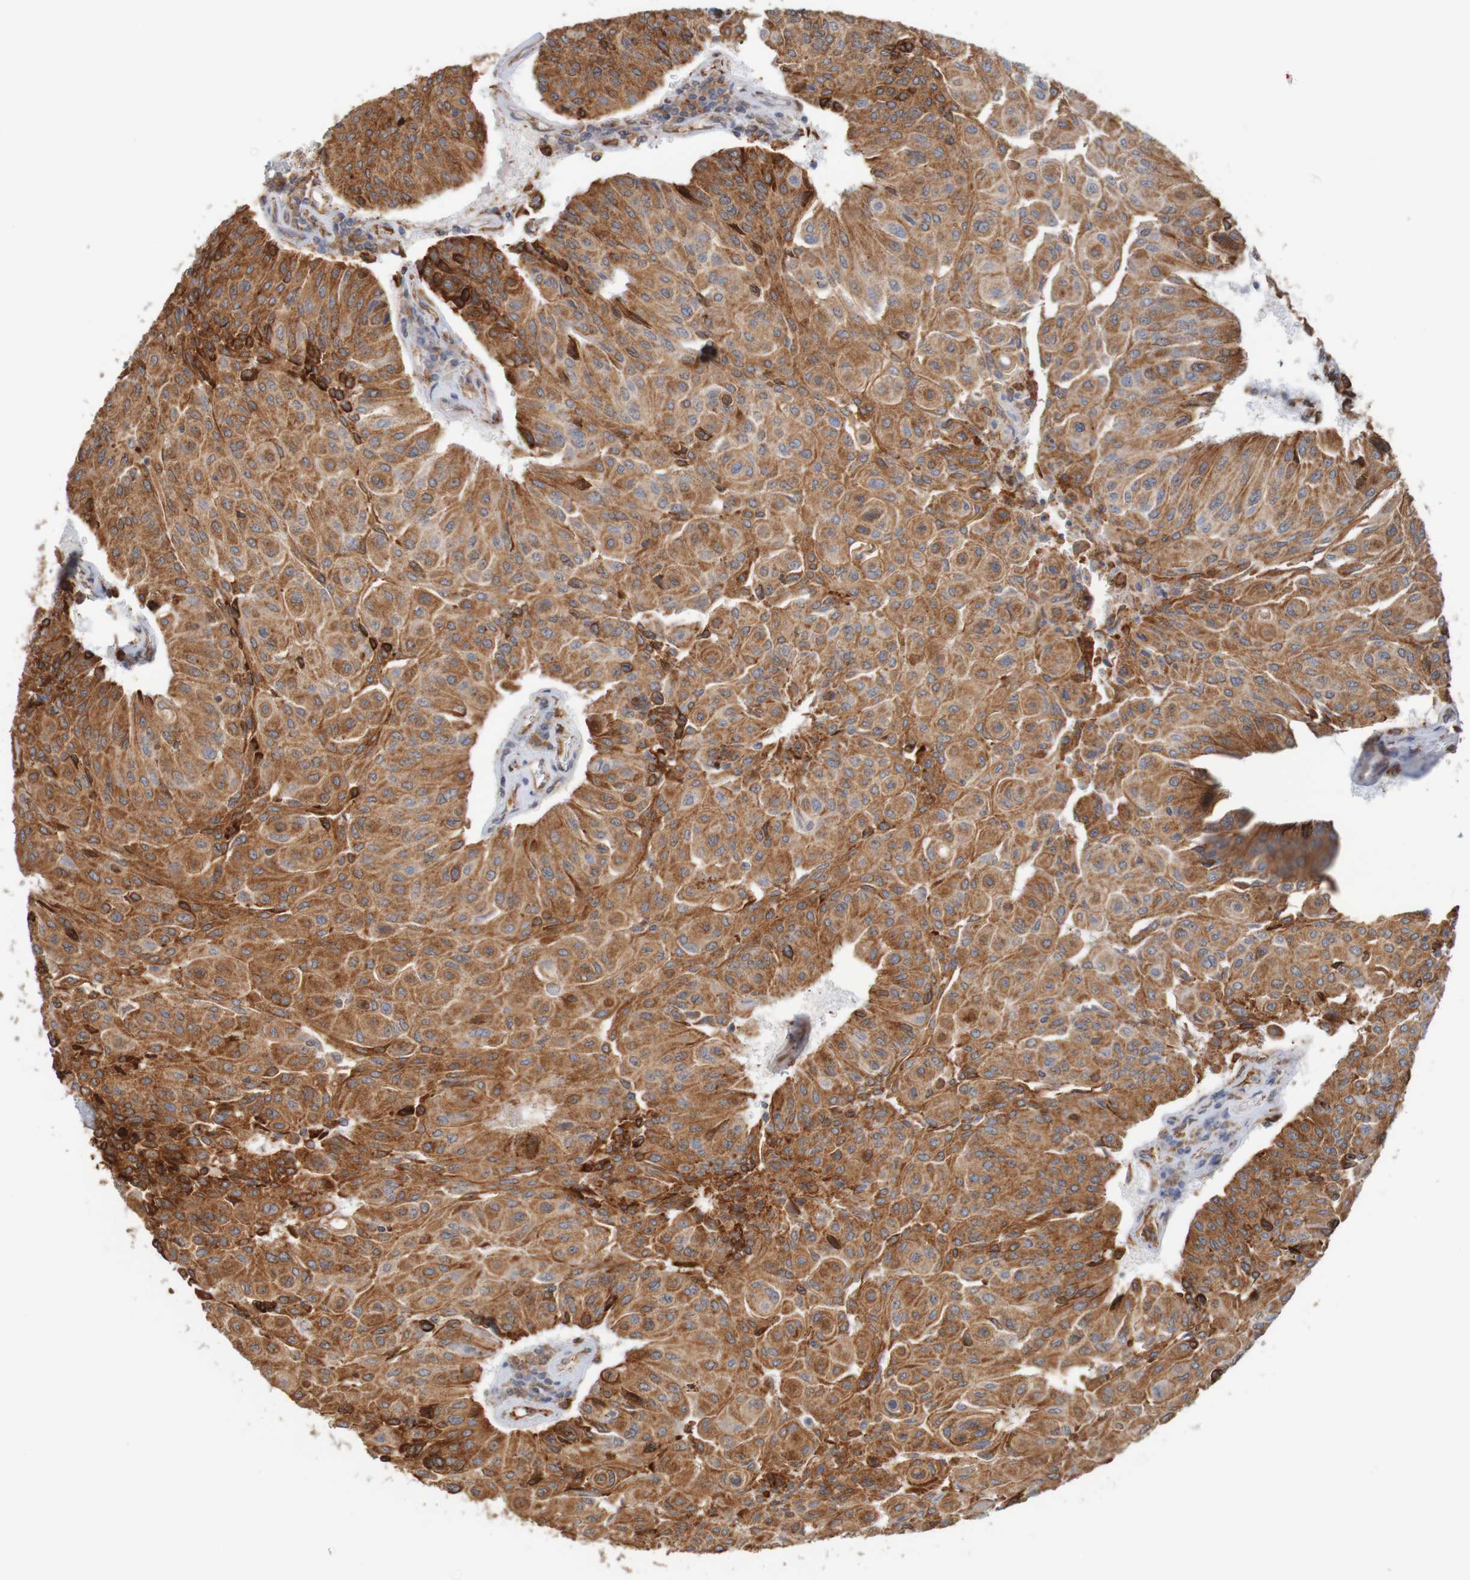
{"staining": {"intensity": "strong", "quantity": "25%-75%", "location": "cytoplasmic/membranous"}, "tissue": "urothelial cancer", "cell_type": "Tumor cells", "image_type": "cancer", "snomed": [{"axis": "morphology", "description": "Urothelial carcinoma, High grade"}, {"axis": "topography", "description": "Urinary bladder"}], "caption": "High-grade urothelial carcinoma stained with a brown dye demonstrates strong cytoplasmic/membranous positive expression in about 25%-75% of tumor cells.", "gene": "PDIA3", "patient": {"sex": "male", "age": 66}}